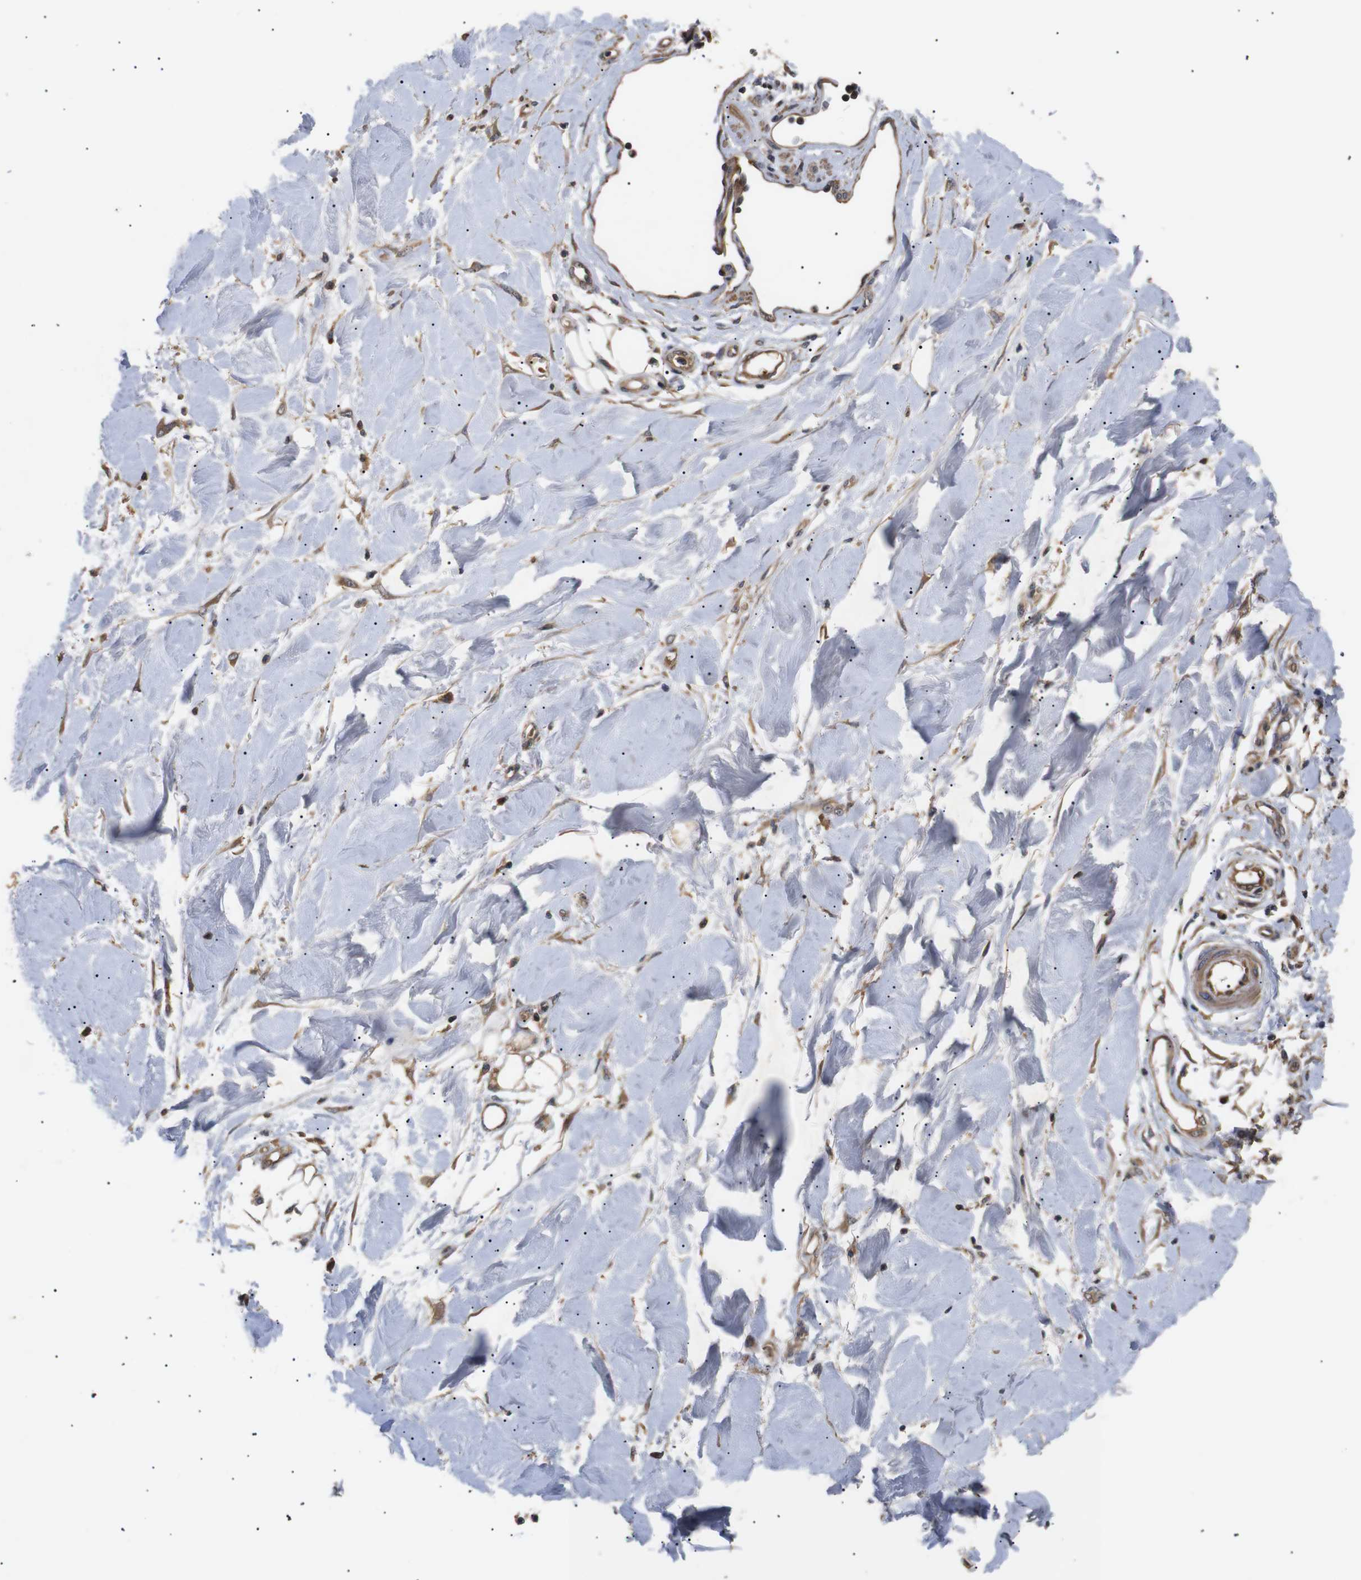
{"staining": {"intensity": "weak", "quantity": ">75%", "location": "cytoplasmic/membranous"}, "tissue": "adipose tissue", "cell_type": "Adipocytes", "image_type": "normal", "snomed": [{"axis": "morphology", "description": "Normal tissue, NOS"}, {"axis": "morphology", "description": "Squamous cell carcinoma, NOS"}, {"axis": "topography", "description": "Skin"}, {"axis": "topography", "description": "Peripheral nerve tissue"}], "caption": "Weak cytoplasmic/membranous positivity is appreciated in about >75% of adipocytes in benign adipose tissue. Using DAB (brown) and hematoxylin (blue) stains, captured at high magnification using brightfield microscopy.", "gene": "DDR1", "patient": {"sex": "male", "age": 83}}